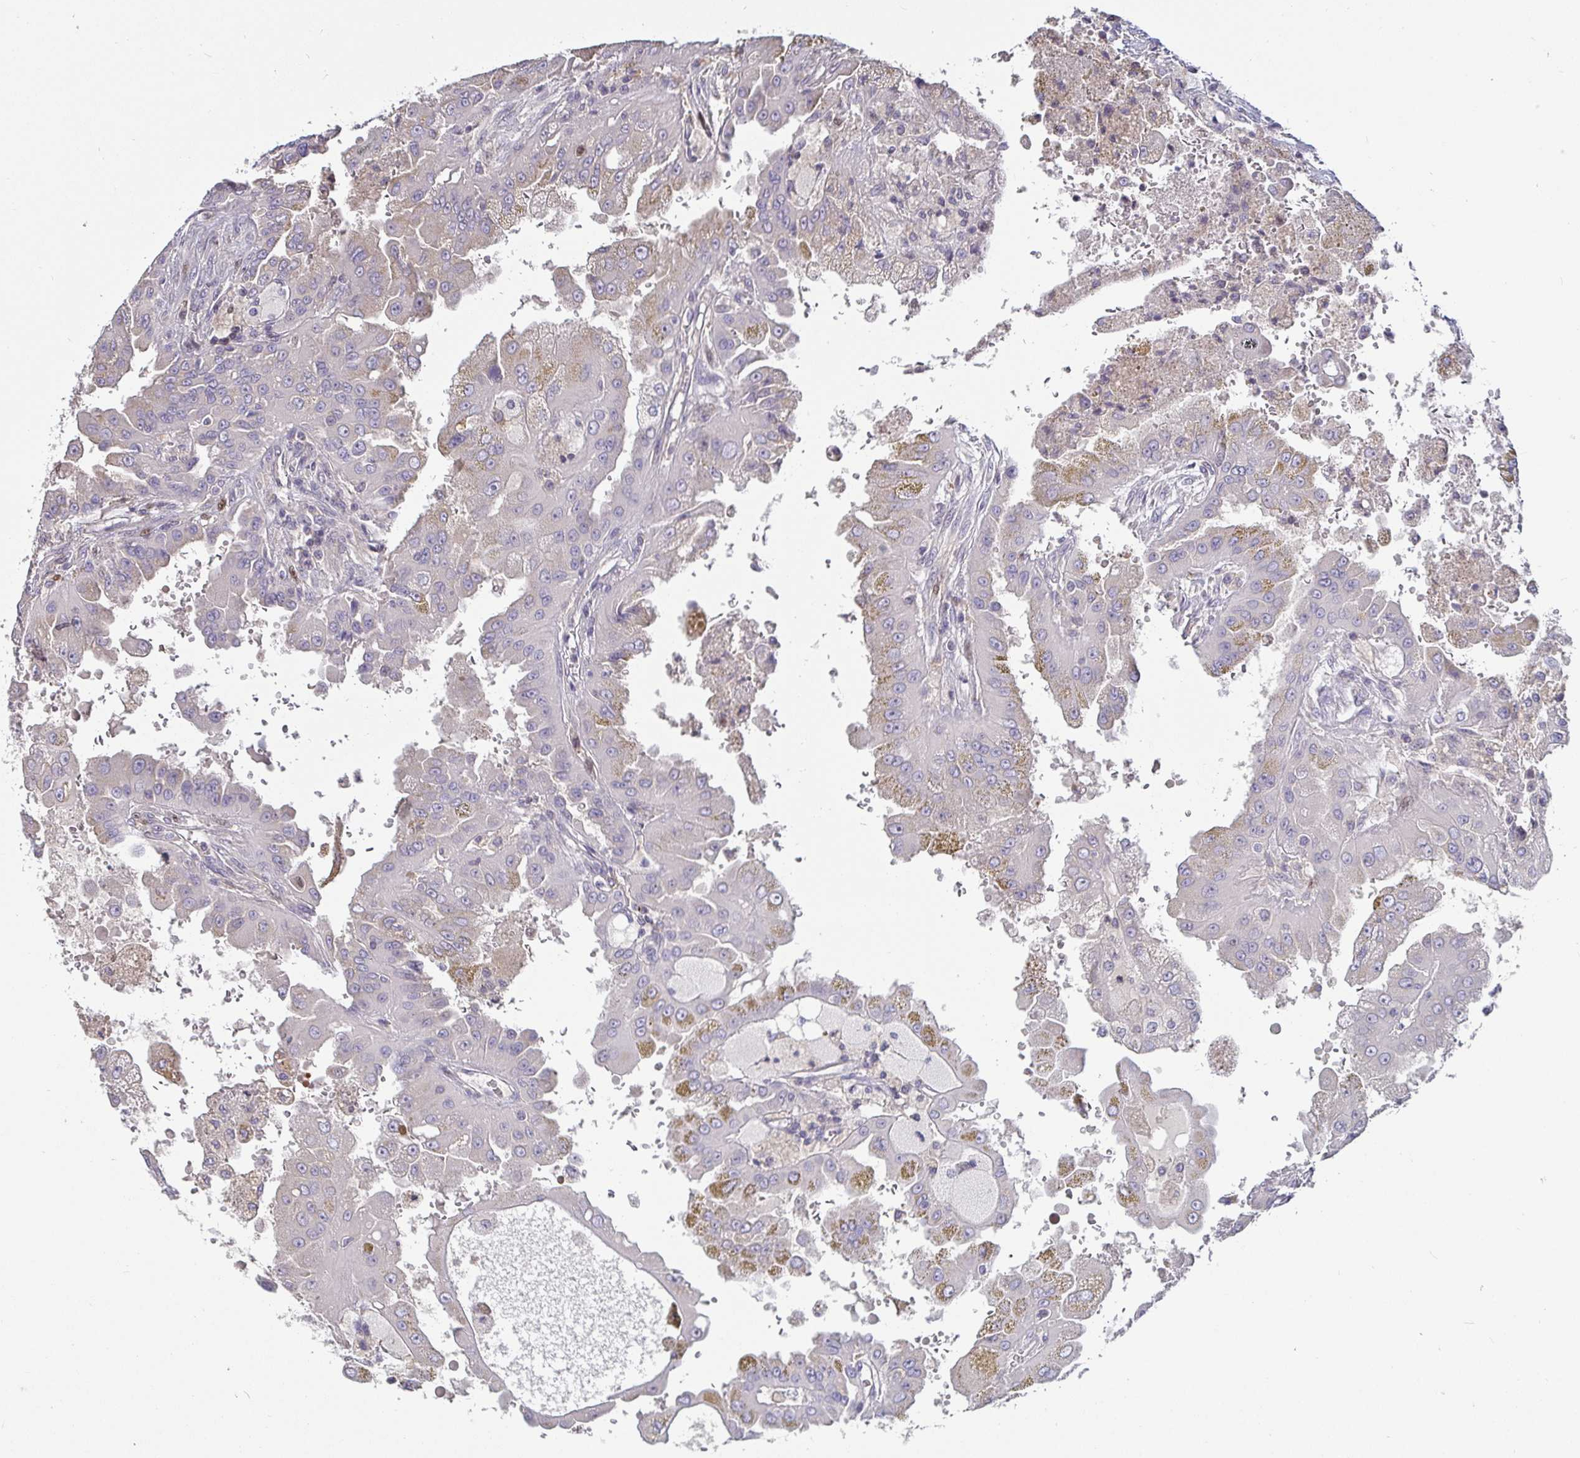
{"staining": {"intensity": "negative", "quantity": "none", "location": "none"}, "tissue": "renal cancer", "cell_type": "Tumor cells", "image_type": "cancer", "snomed": [{"axis": "morphology", "description": "Adenocarcinoma, NOS"}, {"axis": "topography", "description": "Kidney"}], "caption": "This is an immunohistochemistry (IHC) photomicrograph of renal adenocarcinoma. There is no positivity in tumor cells.", "gene": "ANLN", "patient": {"sex": "male", "age": 58}}